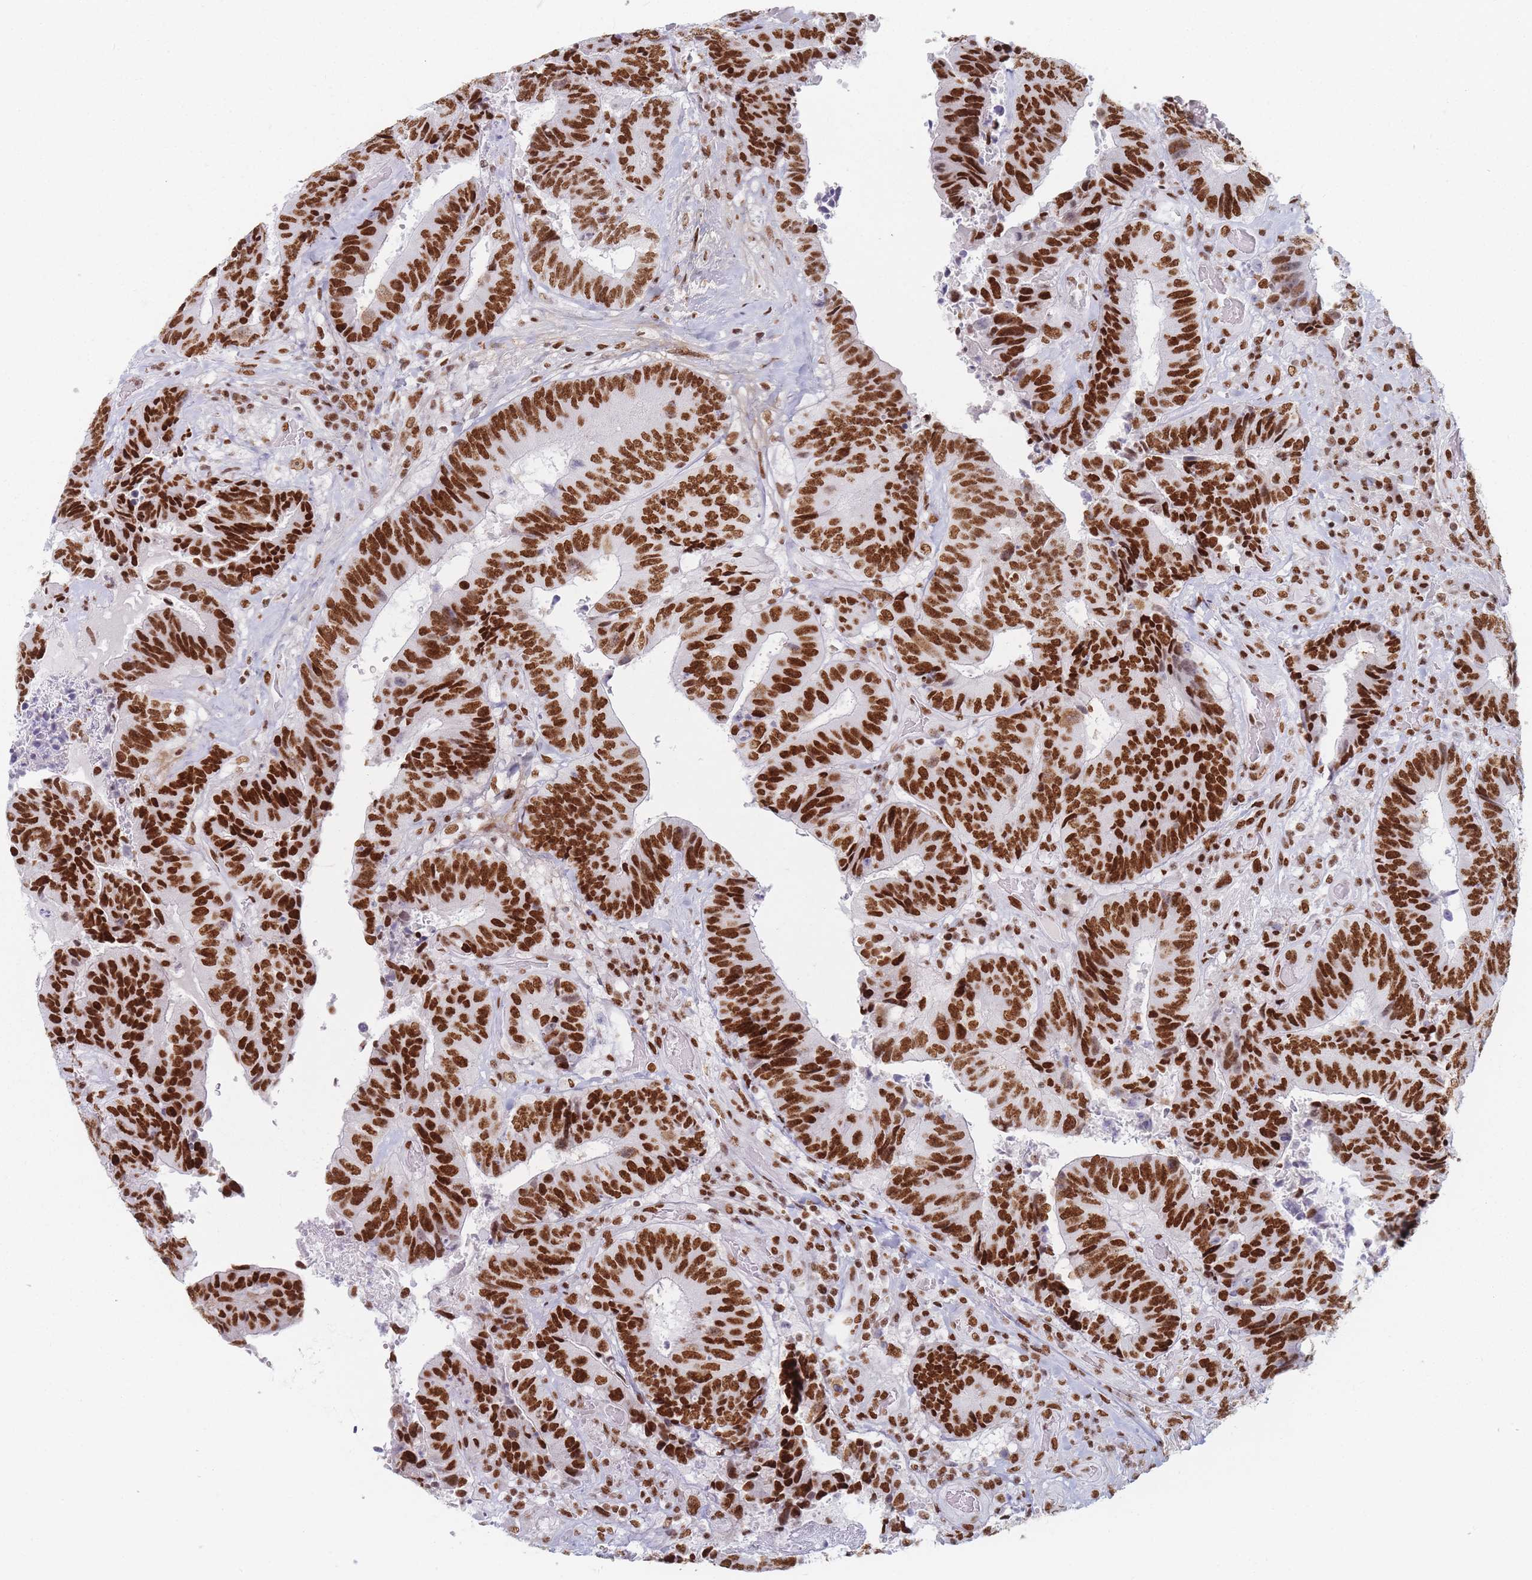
{"staining": {"intensity": "strong", "quantity": ">75%", "location": "nuclear"}, "tissue": "colorectal cancer", "cell_type": "Tumor cells", "image_type": "cancer", "snomed": [{"axis": "morphology", "description": "Adenocarcinoma, NOS"}, {"axis": "topography", "description": "Rectum"}], "caption": "The histopathology image reveals immunohistochemical staining of colorectal cancer. There is strong nuclear staining is identified in approximately >75% of tumor cells. (DAB (3,3'-diaminobenzidine) IHC with brightfield microscopy, high magnification).", "gene": "SAFB2", "patient": {"sex": "male", "age": 72}}